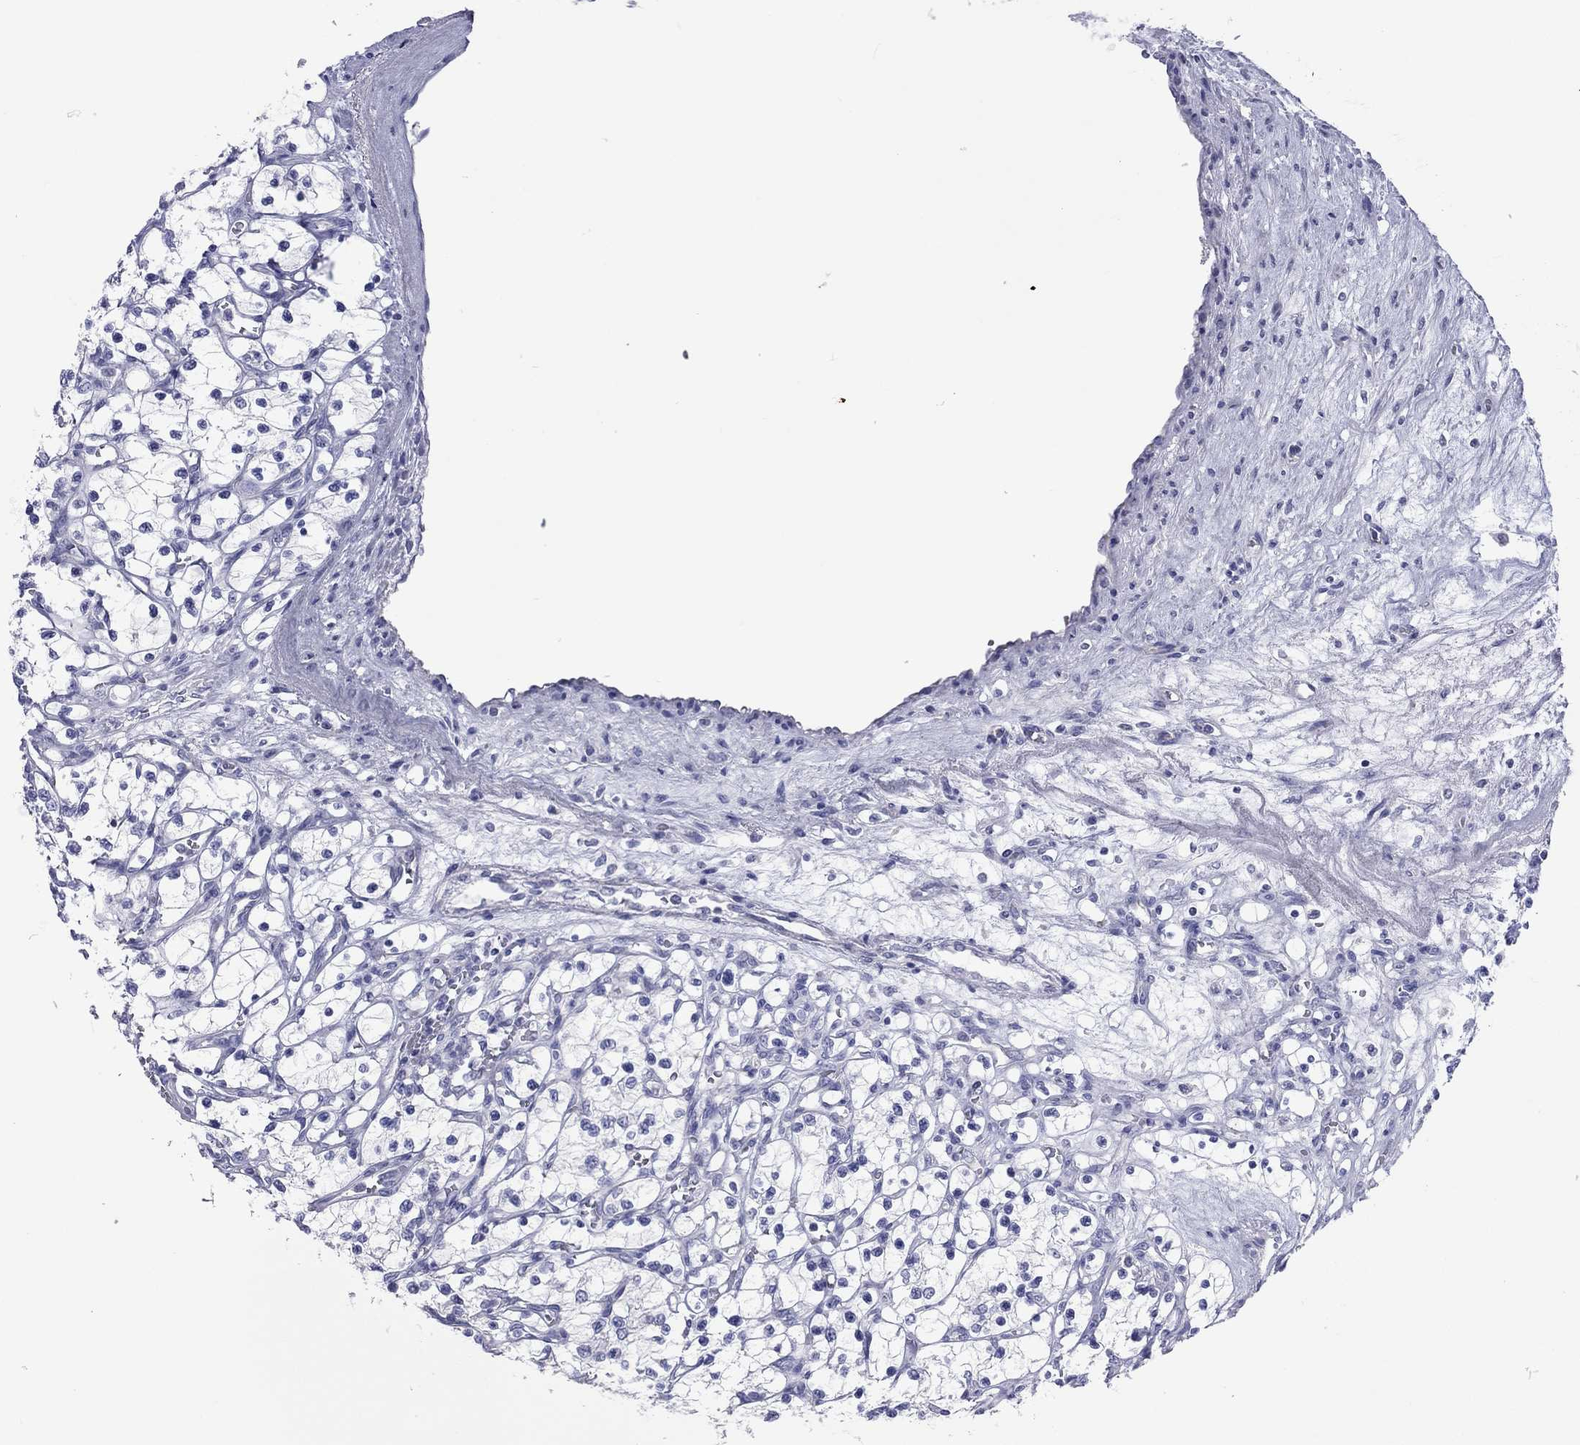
{"staining": {"intensity": "negative", "quantity": "none", "location": "none"}, "tissue": "renal cancer", "cell_type": "Tumor cells", "image_type": "cancer", "snomed": [{"axis": "morphology", "description": "Adenocarcinoma, NOS"}, {"axis": "topography", "description": "Kidney"}], "caption": "Immunohistochemistry of renal cancer exhibits no expression in tumor cells.", "gene": "VSIG10", "patient": {"sex": "female", "age": 69}}